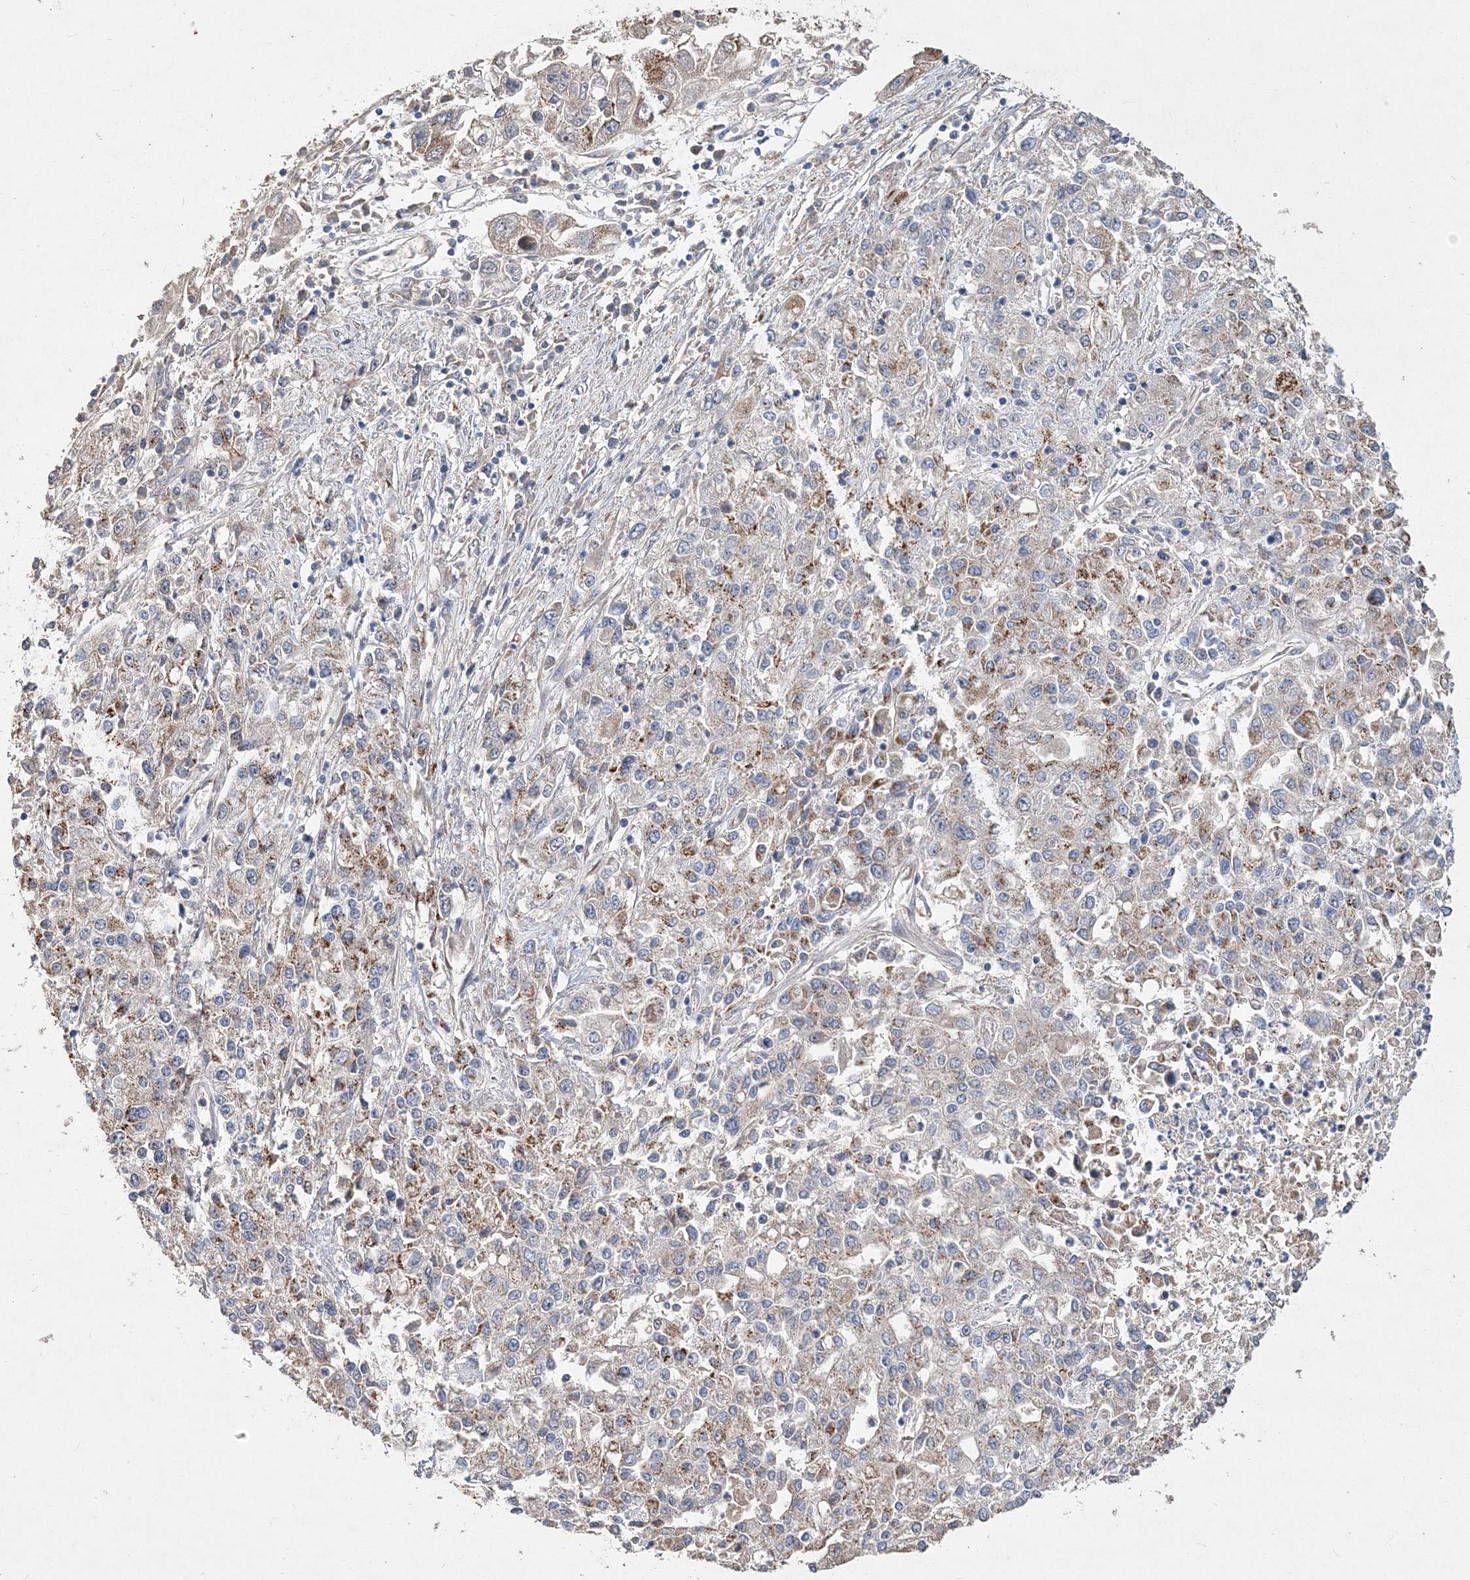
{"staining": {"intensity": "weak", "quantity": ">75%", "location": "cytoplasmic/membranous"}, "tissue": "endometrial cancer", "cell_type": "Tumor cells", "image_type": "cancer", "snomed": [{"axis": "morphology", "description": "Adenocarcinoma, NOS"}, {"axis": "topography", "description": "Endometrium"}], "caption": "A micrograph of adenocarcinoma (endometrial) stained for a protein displays weak cytoplasmic/membranous brown staining in tumor cells.", "gene": "GJB5", "patient": {"sex": "female", "age": 49}}